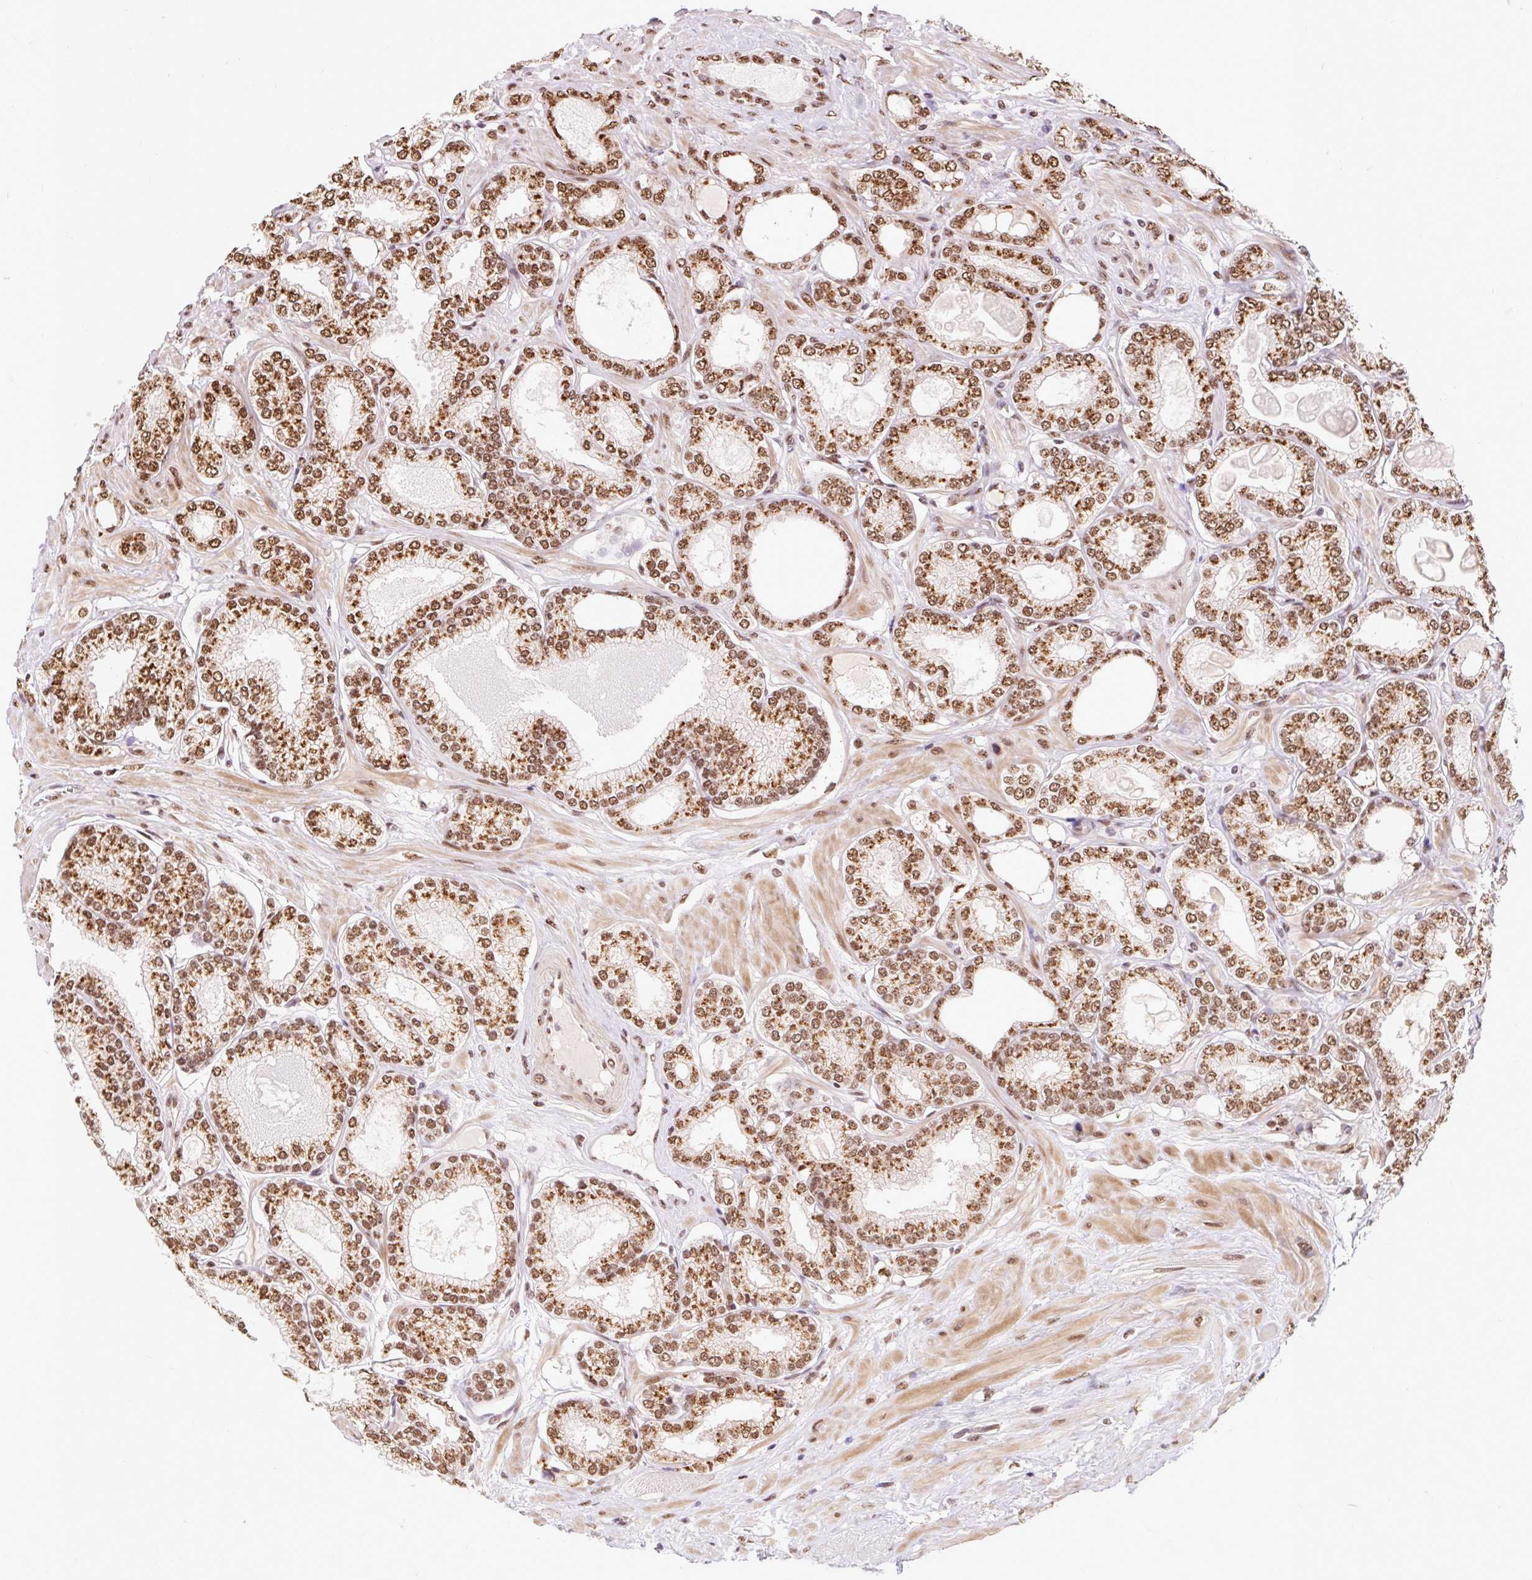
{"staining": {"intensity": "moderate", "quantity": ">75%", "location": "nuclear"}, "tissue": "prostate cancer", "cell_type": "Tumor cells", "image_type": "cancer", "snomed": [{"axis": "morphology", "description": "Adenocarcinoma, High grade"}, {"axis": "topography", "description": "Prostate"}], "caption": "A micrograph of prostate adenocarcinoma (high-grade) stained for a protein demonstrates moderate nuclear brown staining in tumor cells.", "gene": "BICRA", "patient": {"sex": "male", "age": 68}}